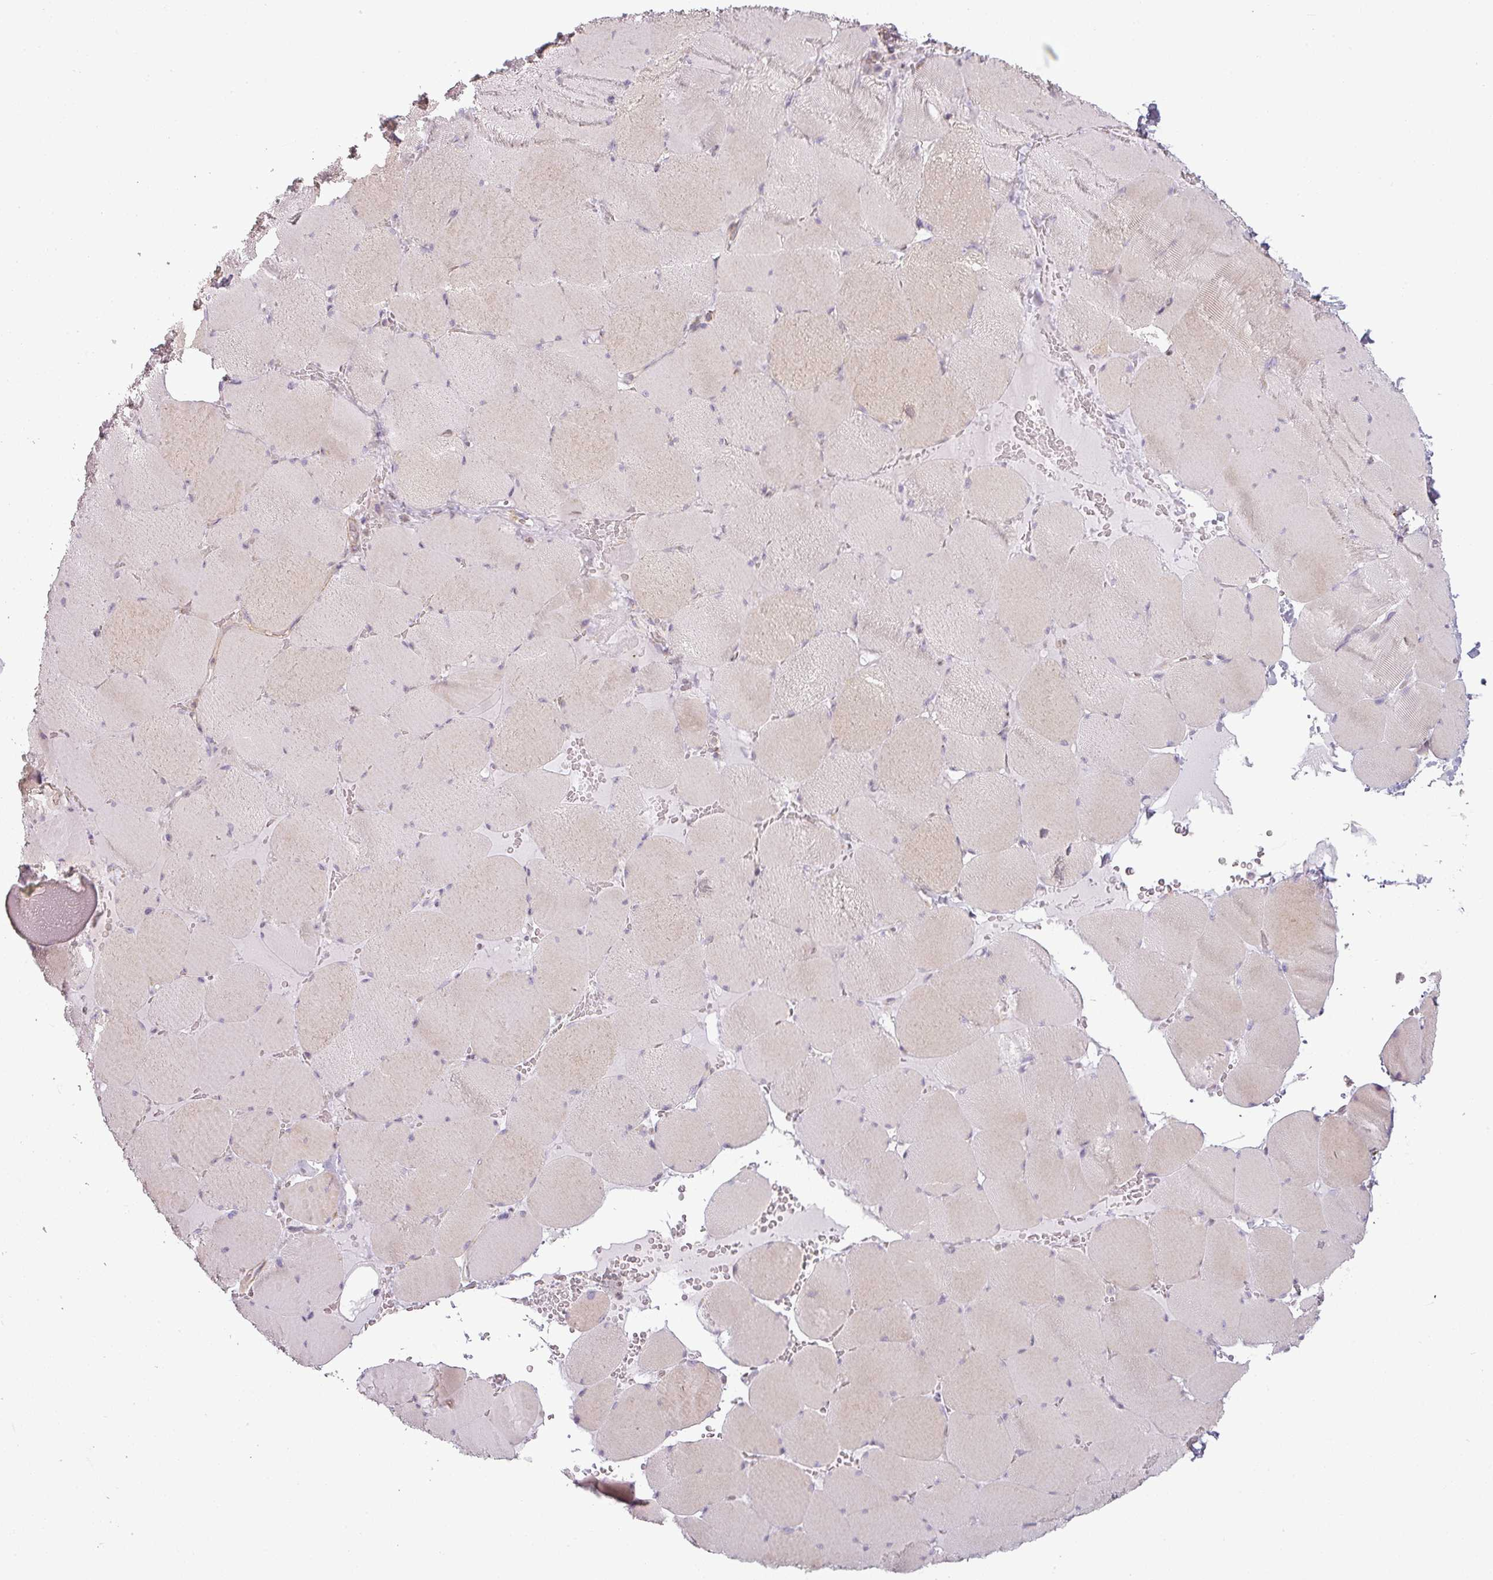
{"staining": {"intensity": "weak", "quantity": "<25%", "location": "cytoplasmic/membranous"}, "tissue": "skeletal muscle", "cell_type": "Myocytes", "image_type": "normal", "snomed": [{"axis": "morphology", "description": "Normal tissue, NOS"}, {"axis": "topography", "description": "Skeletal muscle"}, {"axis": "topography", "description": "Head-Neck"}], "caption": "IHC histopathology image of unremarkable skeletal muscle: skeletal muscle stained with DAB exhibits no significant protein positivity in myocytes. (DAB immunohistochemistry, high magnification).", "gene": "CCDC144A", "patient": {"sex": "male", "age": 66}}